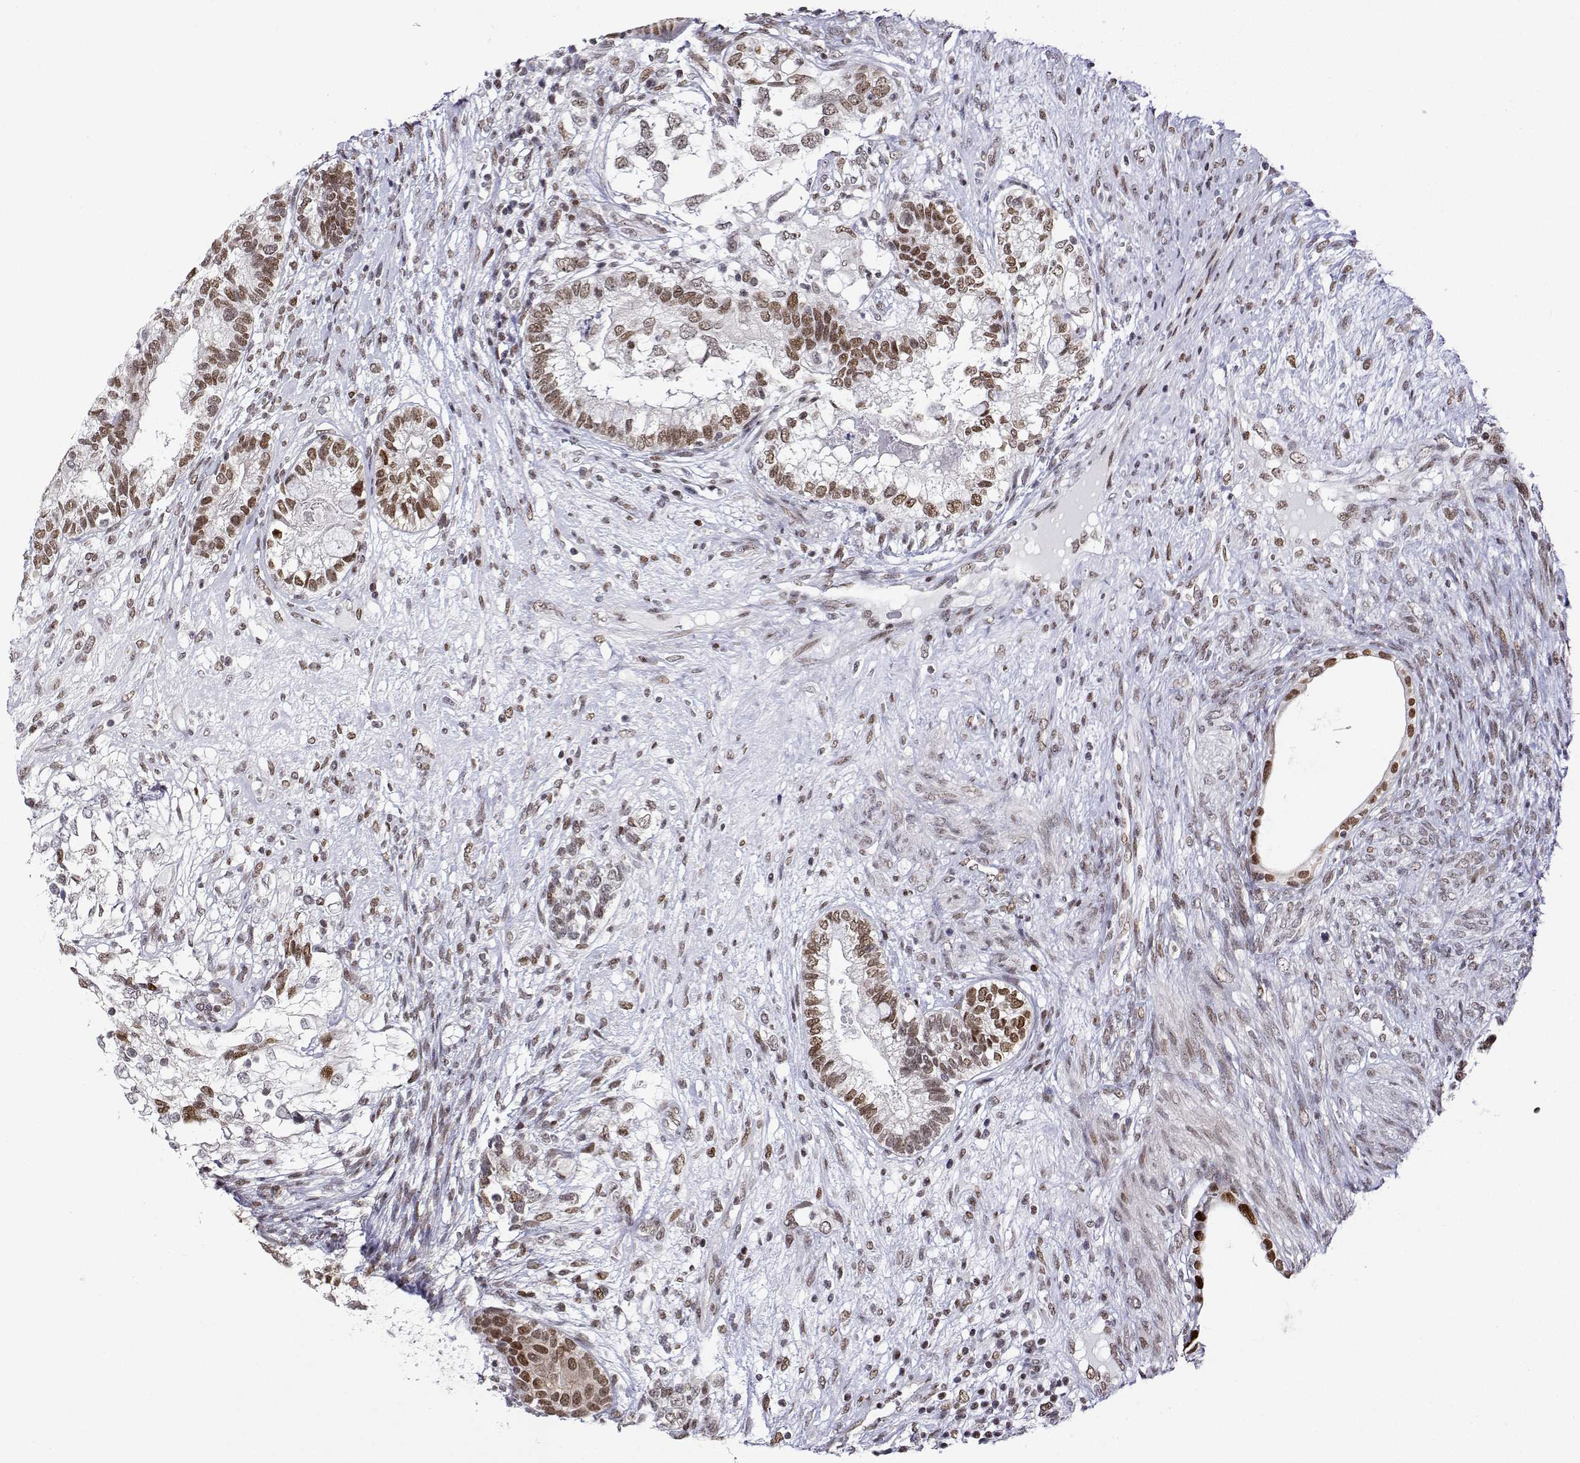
{"staining": {"intensity": "moderate", "quantity": ">75%", "location": "nuclear"}, "tissue": "testis cancer", "cell_type": "Tumor cells", "image_type": "cancer", "snomed": [{"axis": "morphology", "description": "Seminoma, NOS"}, {"axis": "morphology", "description": "Carcinoma, Embryonal, NOS"}, {"axis": "topography", "description": "Testis"}], "caption": "DAB immunohistochemical staining of human testis cancer (embryonal carcinoma) reveals moderate nuclear protein positivity in about >75% of tumor cells.", "gene": "XPC", "patient": {"sex": "male", "age": 41}}